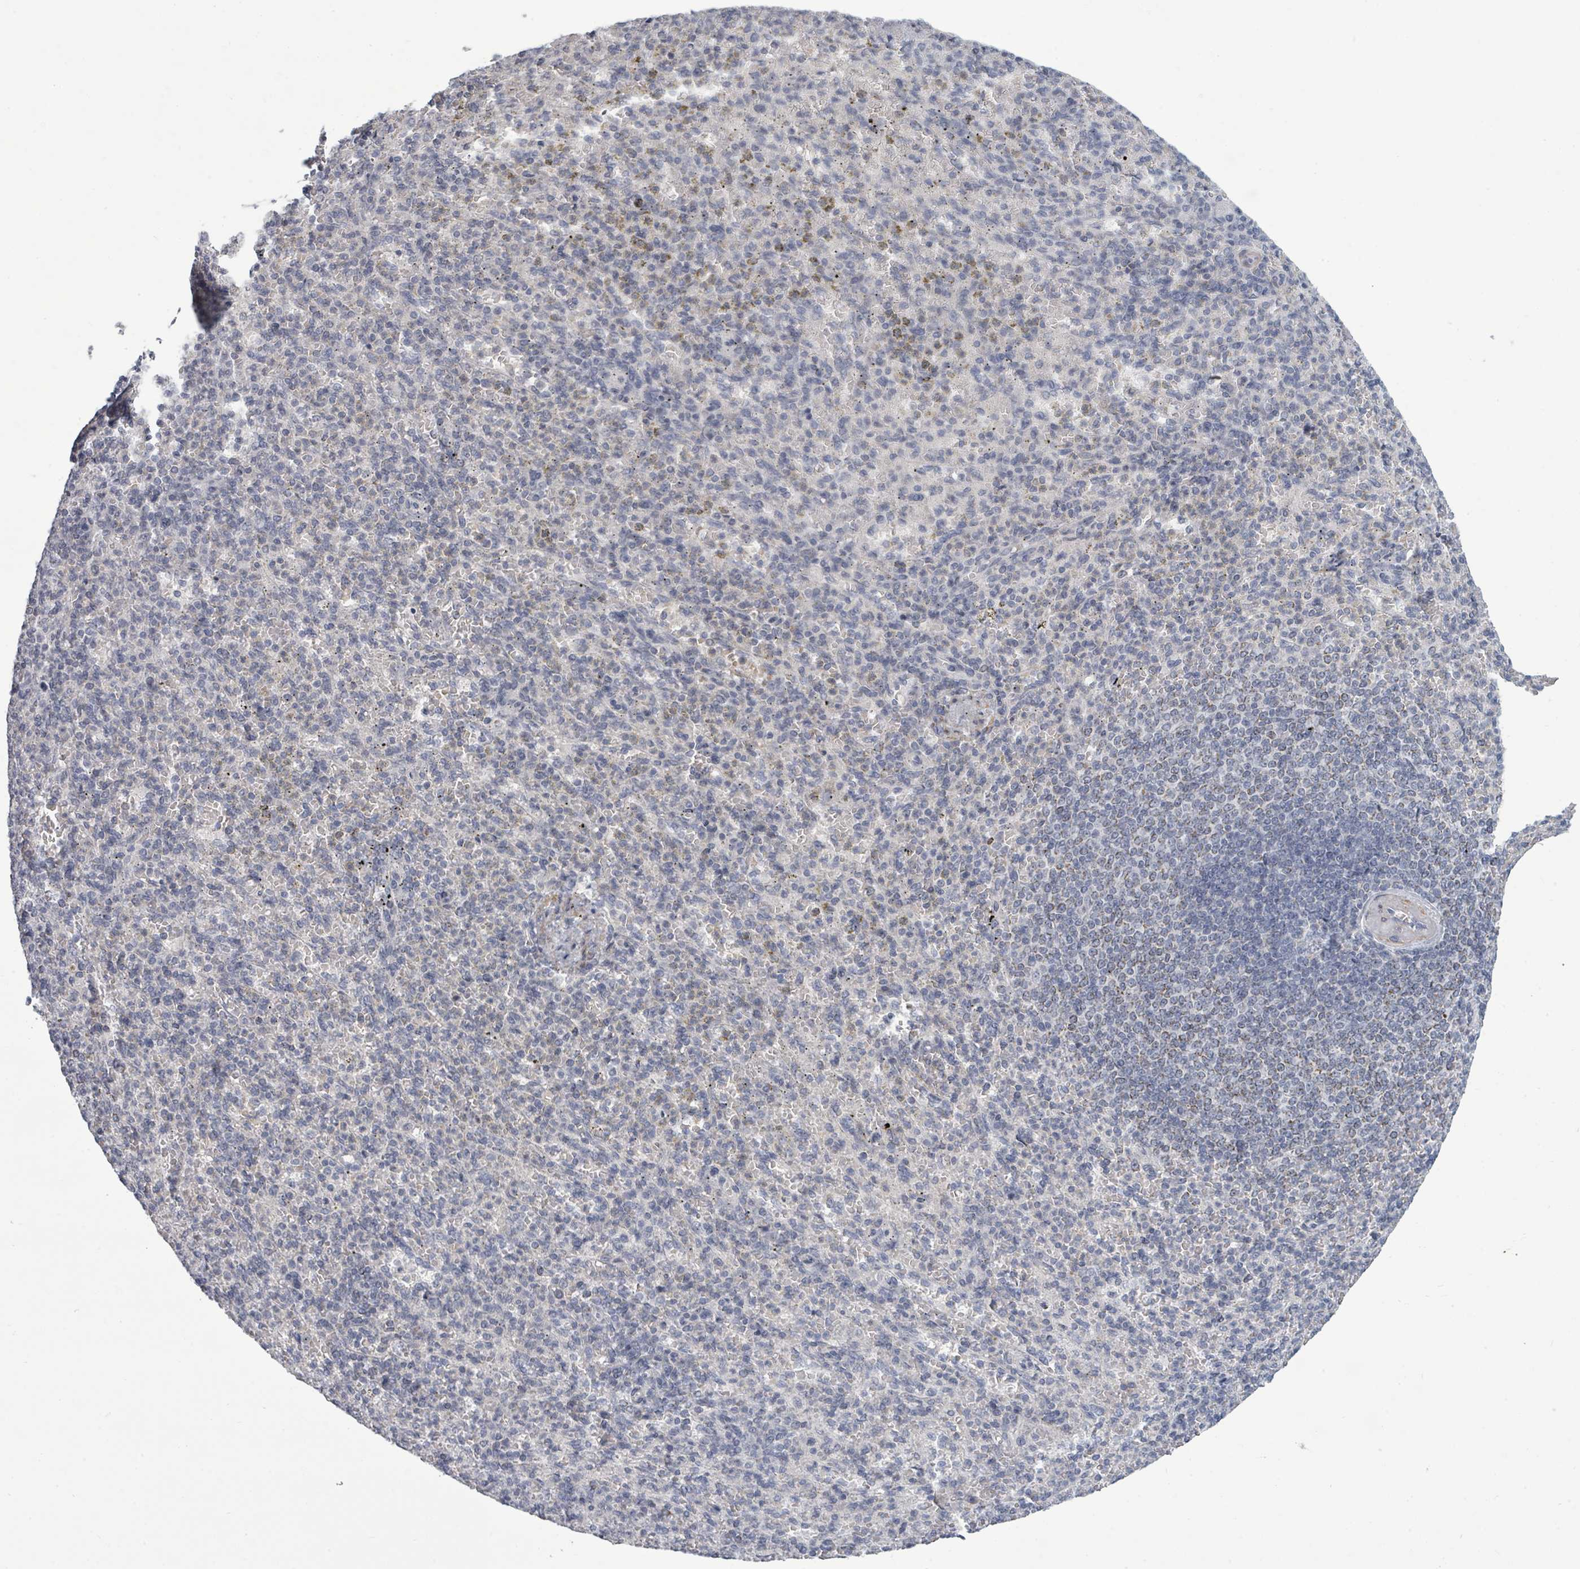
{"staining": {"intensity": "negative", "quantity": "none", "location": "none"}, "tissue": "spleen", "cell_type": "Cells in red pulp", "image_type": "normal", "snomed": [{"axis": "morphology", "description": "Normal tissue, NOS"}, {"axis": "topography", "description": "Spleen"}], "caption": "Immunohistochemistry (IHC) micrograph of benign spleen: spleen stained with DAB (3,3'-diaminobenzidine) shows no significant protein positivity in cells in red pulp.", "gene": "PTPN20", "patient": {"sex": "female", "age": 74}}